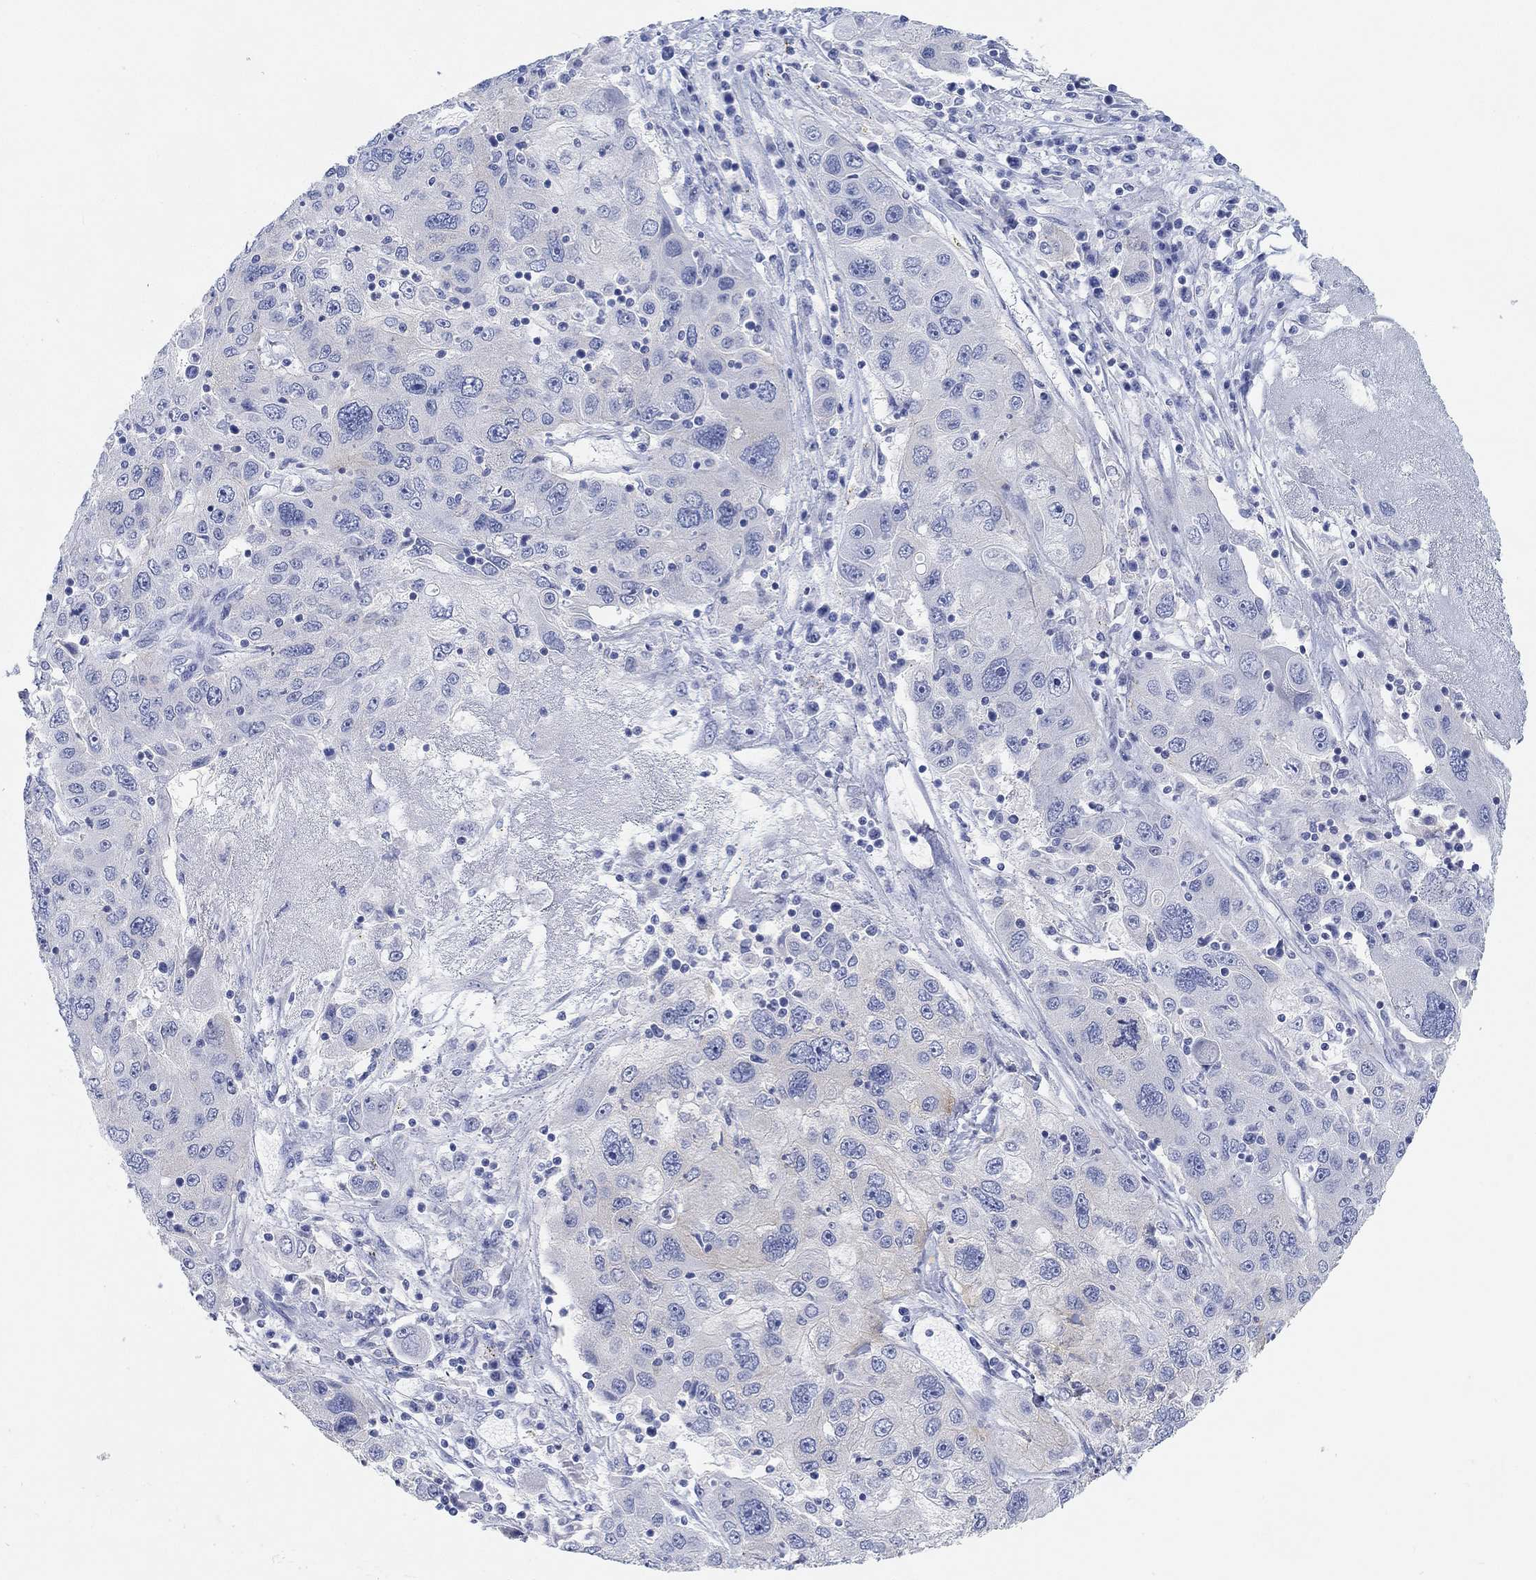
{"staining": {"intensity": "negative", "quantity": "none", "location": "none"}, "tissue": "stomach cancer", "cell_type": "Tumor cells", "image_type": "cancer", "snomed": [{"axis": "morphology", "description": "Adenocarcinoma, NOS"}, {"axis": "topography", "description": "Stomach"}], "caption": "Photomicrograph shows no significant protein positivity in tumor cells of stomach cancer.", "gene": "RGS1", "patient": {"sex": "male", "age": 56}}